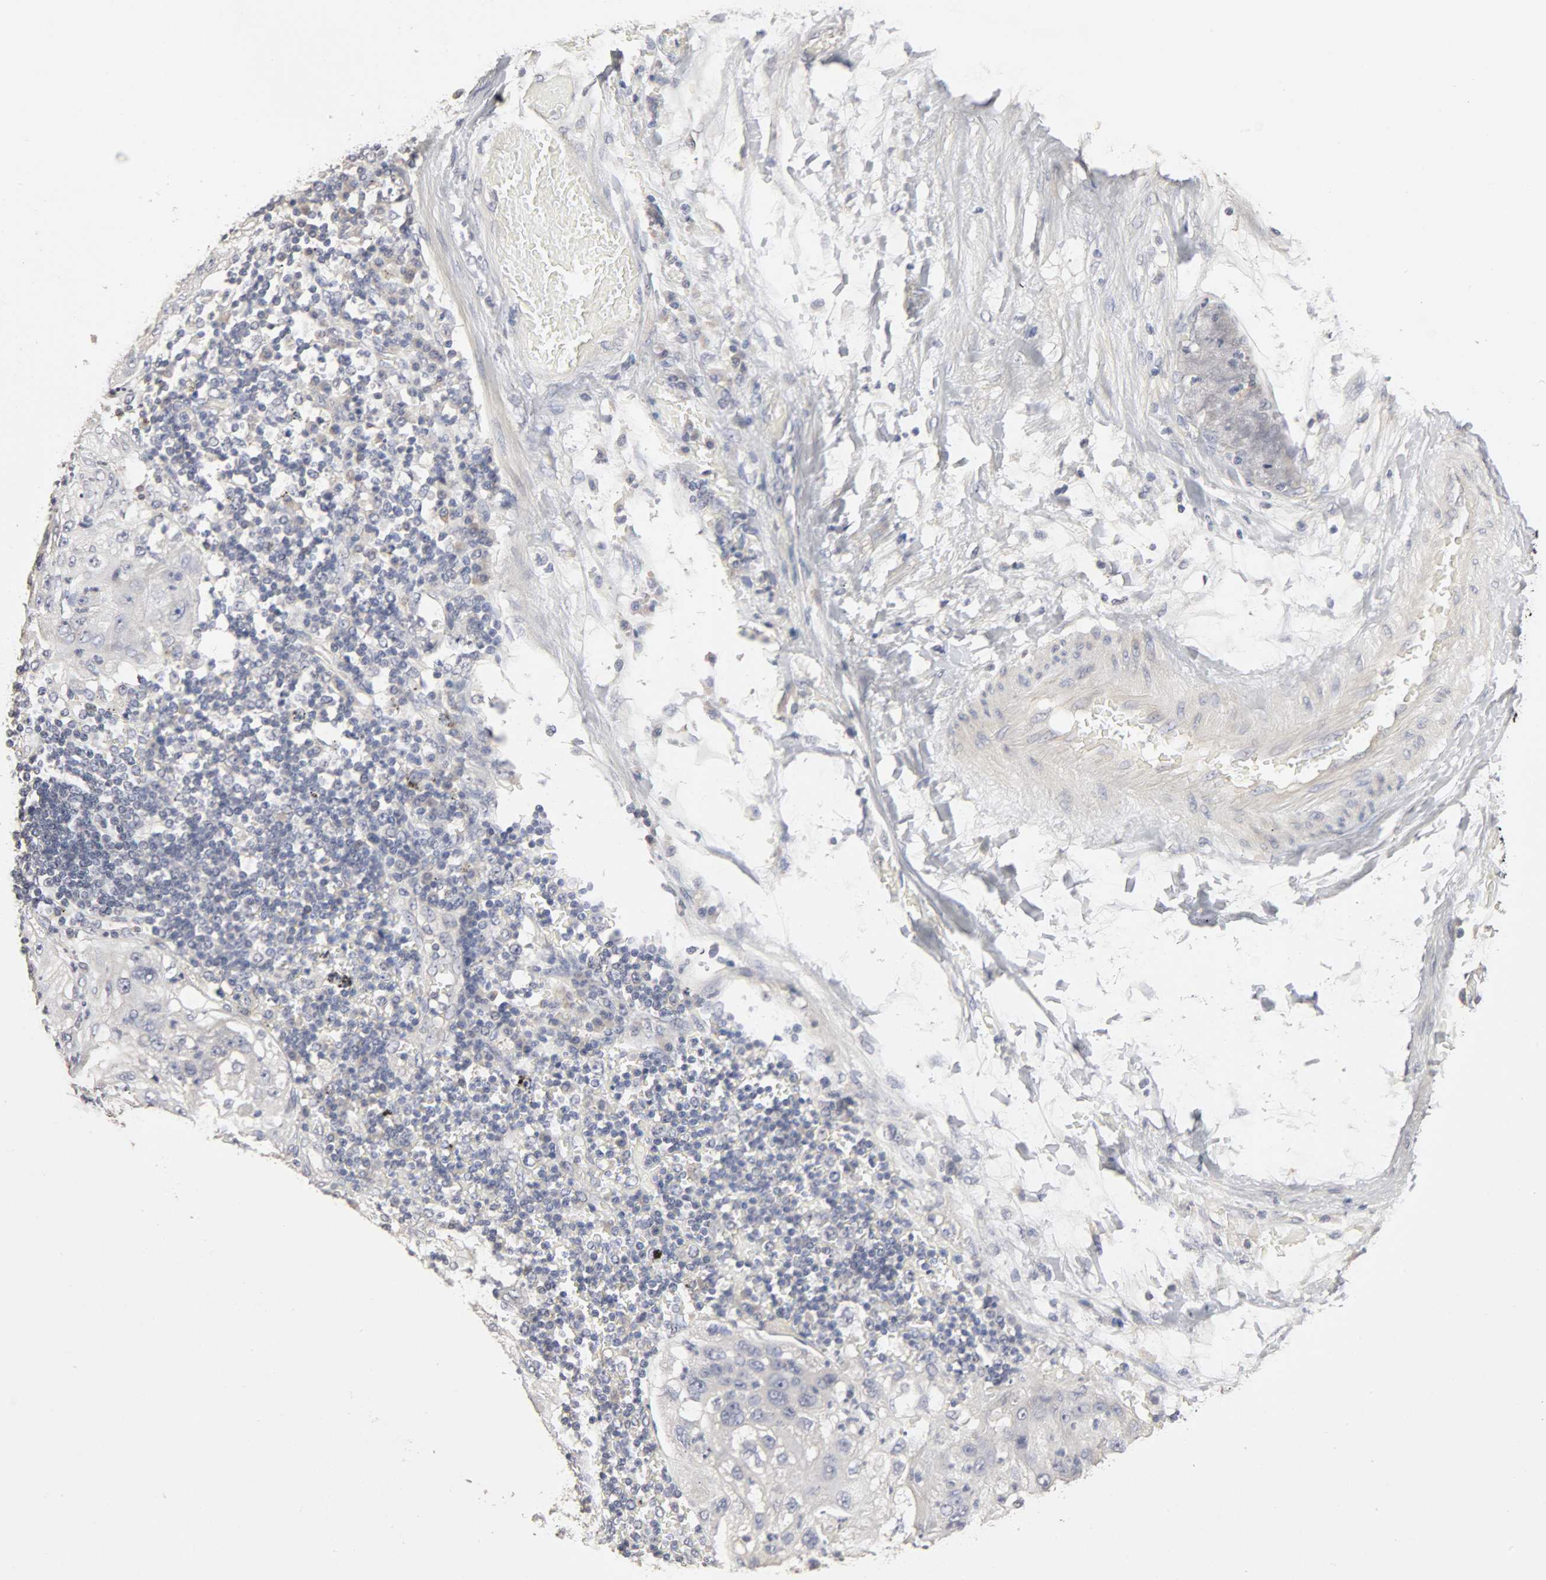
{"staining": {"intensity": "negative", "quantity": "none", "location": "none"}, "tissue": "lung cancer", "cell_type": "Tumor cells", "image_type": "cancer", "snomed": [{"axis": "morphology", "description": "Inflammation, NOS"}, {"axis": "morphology", "description": "Squamous cell carcinoma, NOS"}, {"axis": "topography", "description": "Lymph node"}, {"axis": "topography", "description": "Soft tissue"}, {"axis": "topography", "description": "Lung"}], "caption": "DAB (3,3'-diaminobenzidine) immunohistochemical staining of human squamous cell carcinoma (lung) reveals no significant expression in tumor cells. The staining is performed using DAB brown chromogen with nuclei counter-stained in using hematoxylin.", "gene": "SLC10A2", "patient": {"sex": "male", "age": 66}}